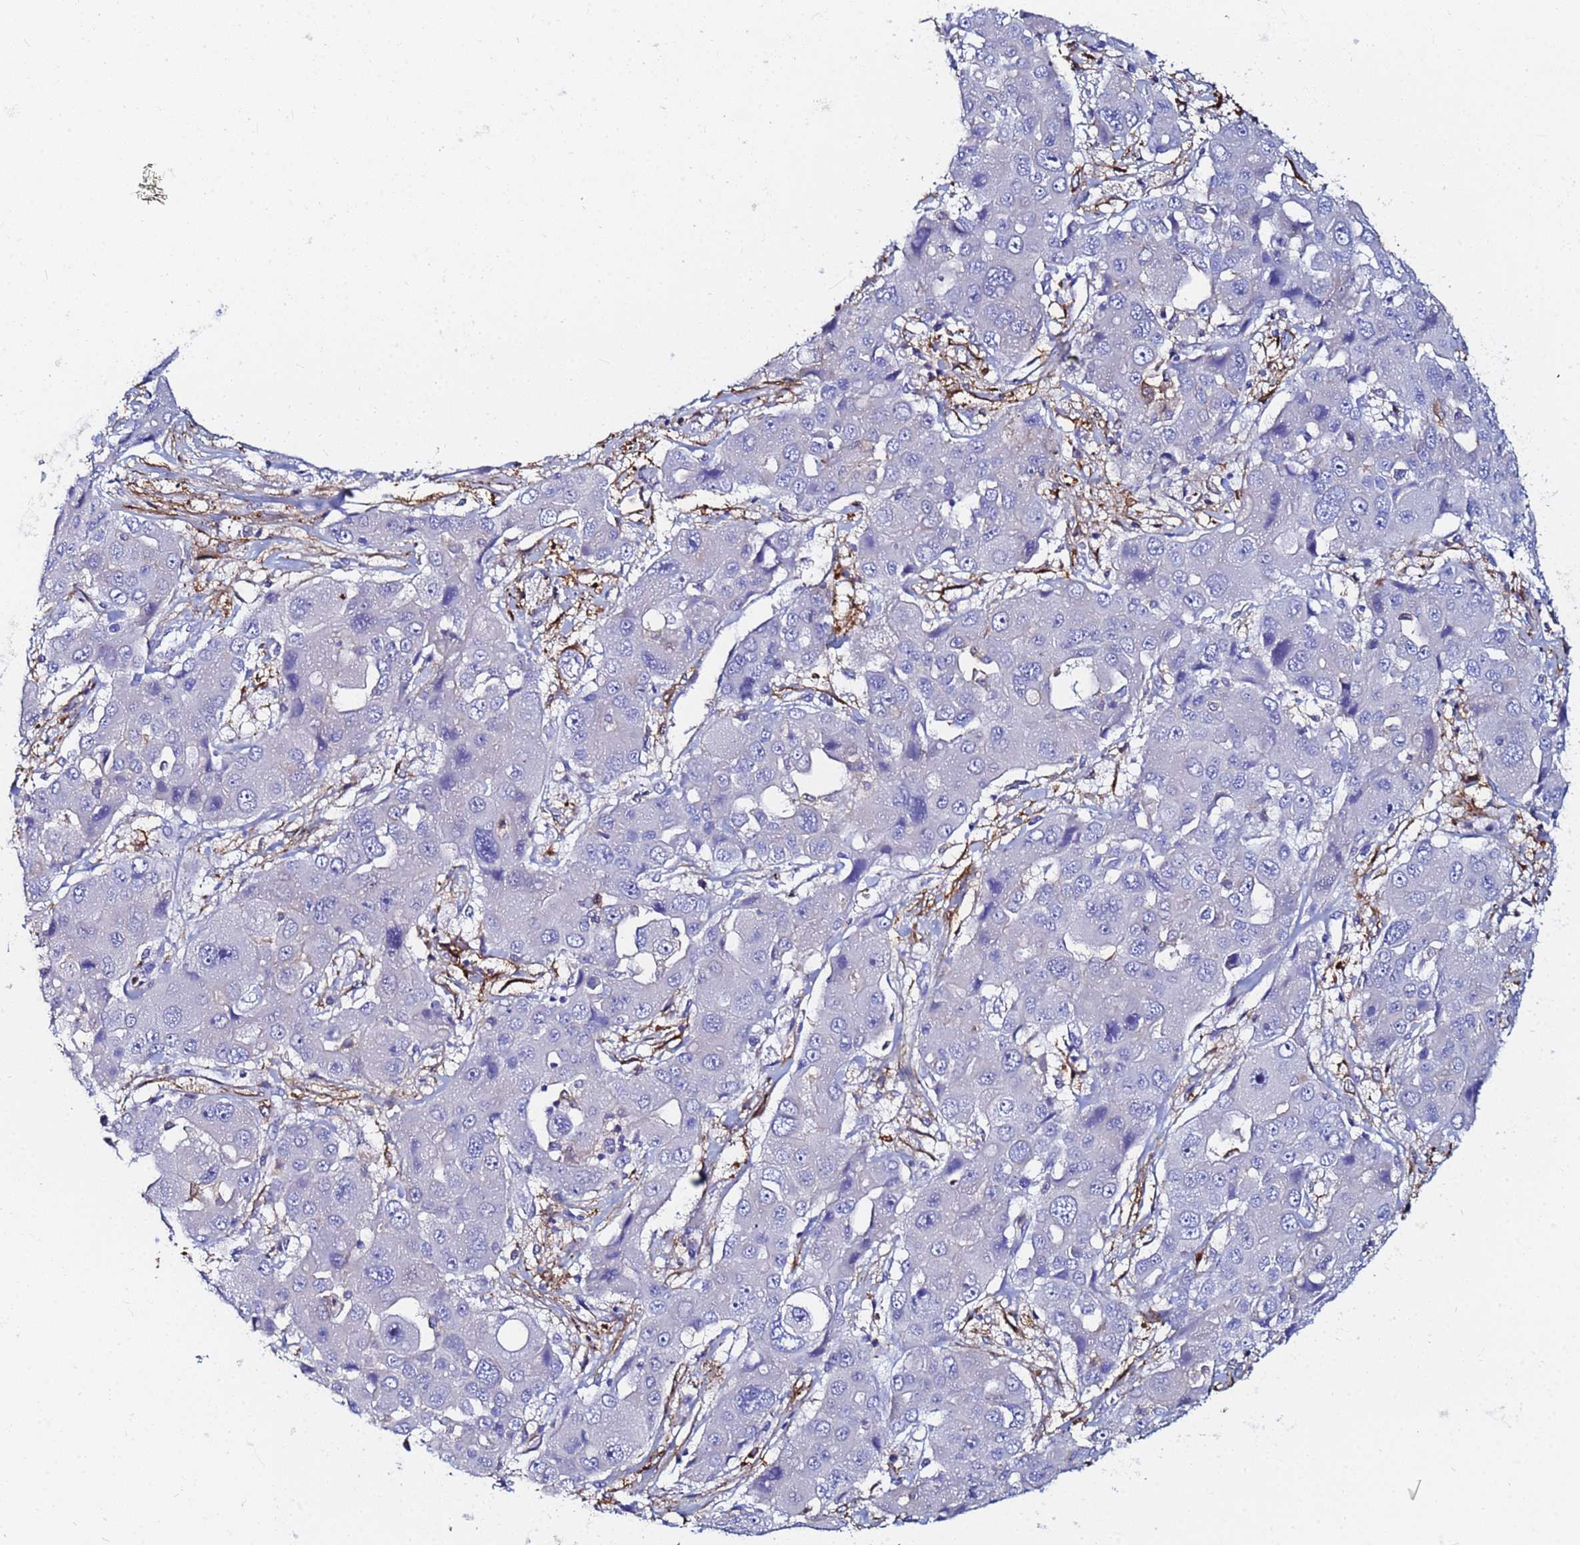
{"staining": {"intensity": "negative", "quantity": "none", "location": "none"}, "tissue": "liver cancer", "cell_type": "Tumor cells", "image_type": "cancer", "snomed": [{"axis": "morphology", "description": "Cholangiocarcinoma"}, {"axis": "topography", "description": "Liver"}], "caption": "This is an immunohistochemistry (IHC) photomicrograph of liver cancer. There is no positivity in tumor cells.", "gene": "BASP1", "patient": {"sex": "male", "age": 67}}